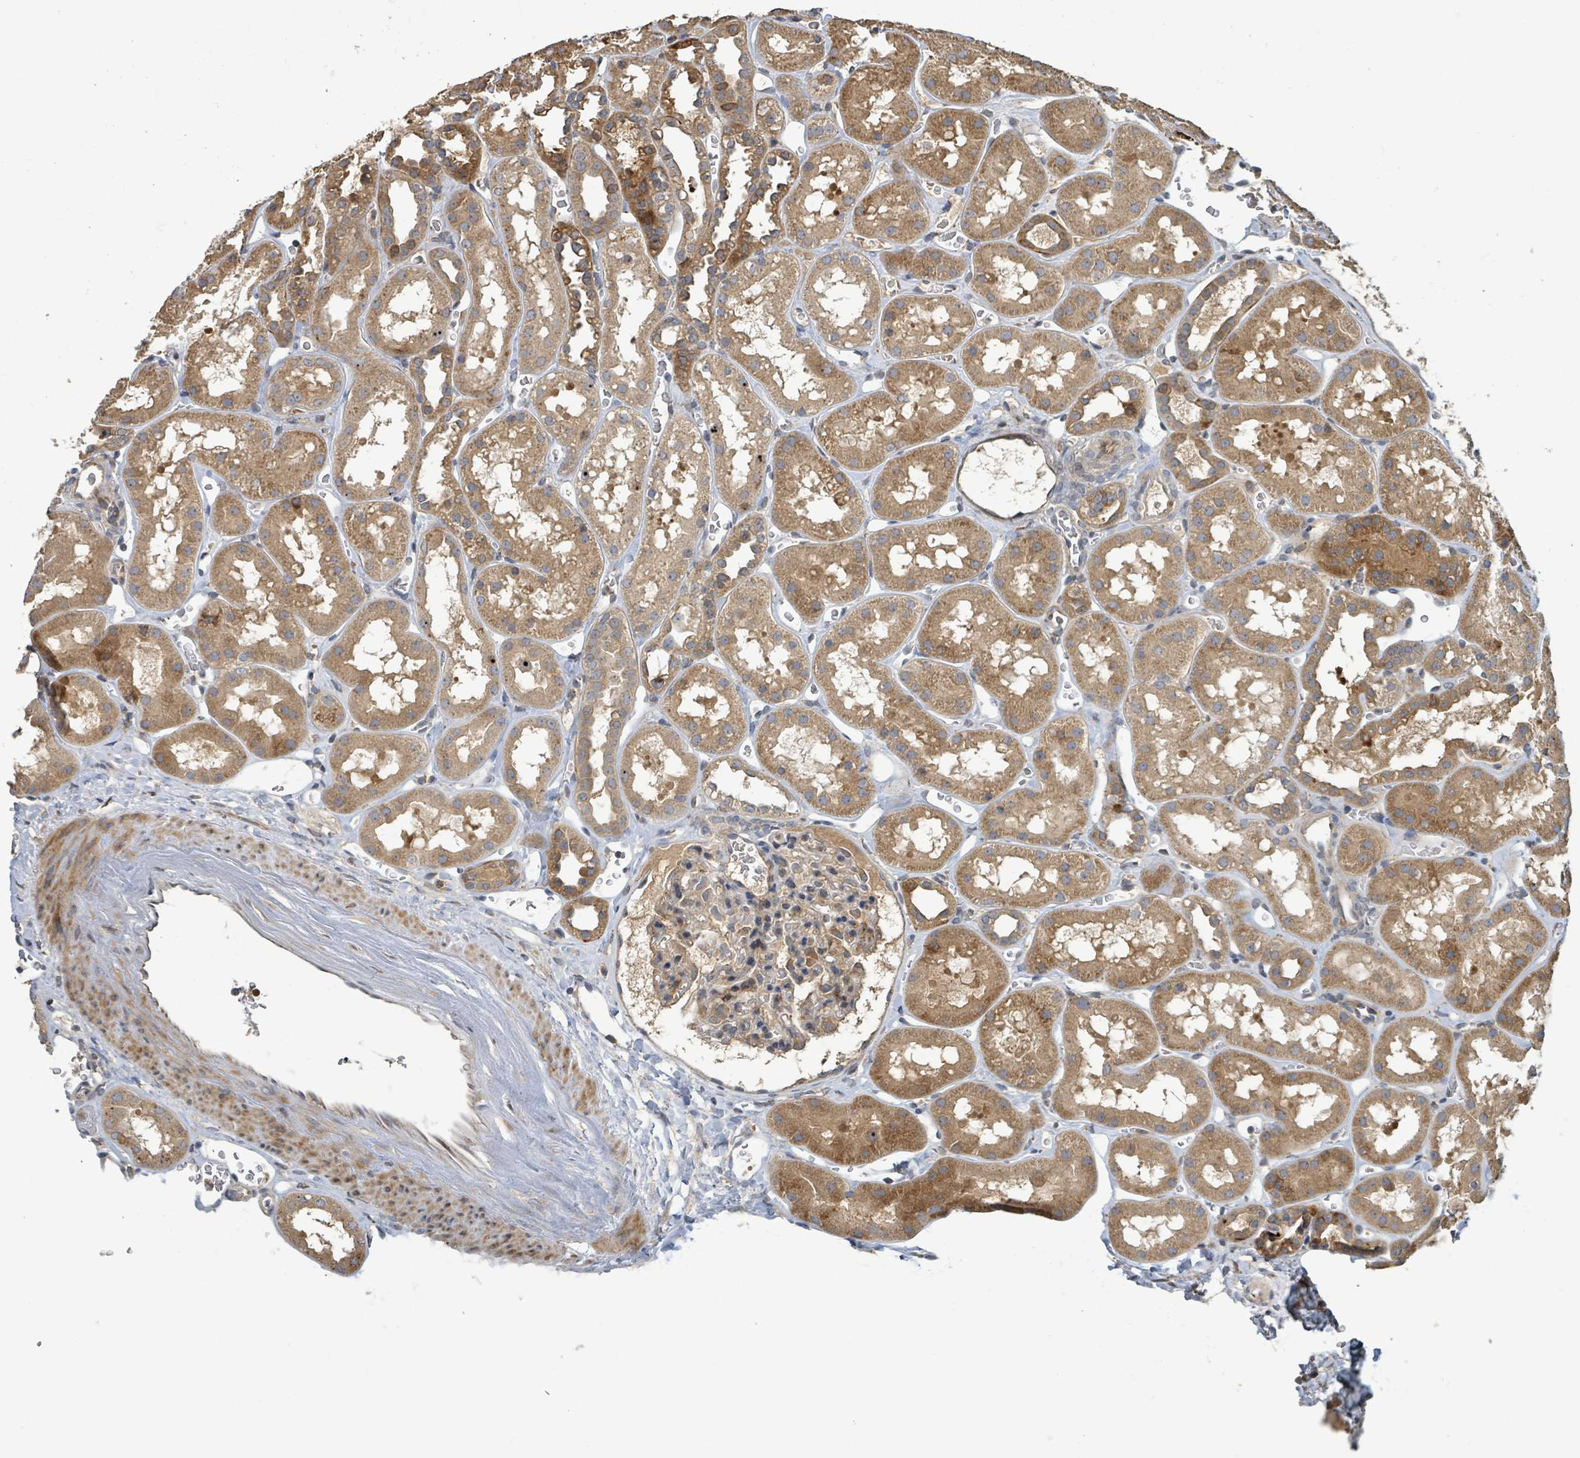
{"staining": {"intensity": "moderate", "quantity": "25%-75%", "location": "cytoplasmic/membranous"}, "tissue": "kidney", "cell_type": "Cells in glomeruli", "image_type": "normal", "snomed": [{"axis": "morphology", "description": "Normal tissue, NOS"}, {"axis": "topography", "description": "Kidney"}], "caption": "A medium amount of moderate cytoplasmic/membranous expression is seen in about 25%-75% of cells in glomeruli in normal kidney.", "gene": "STARD4", "patient": {"sex": "female", "age": 41}}